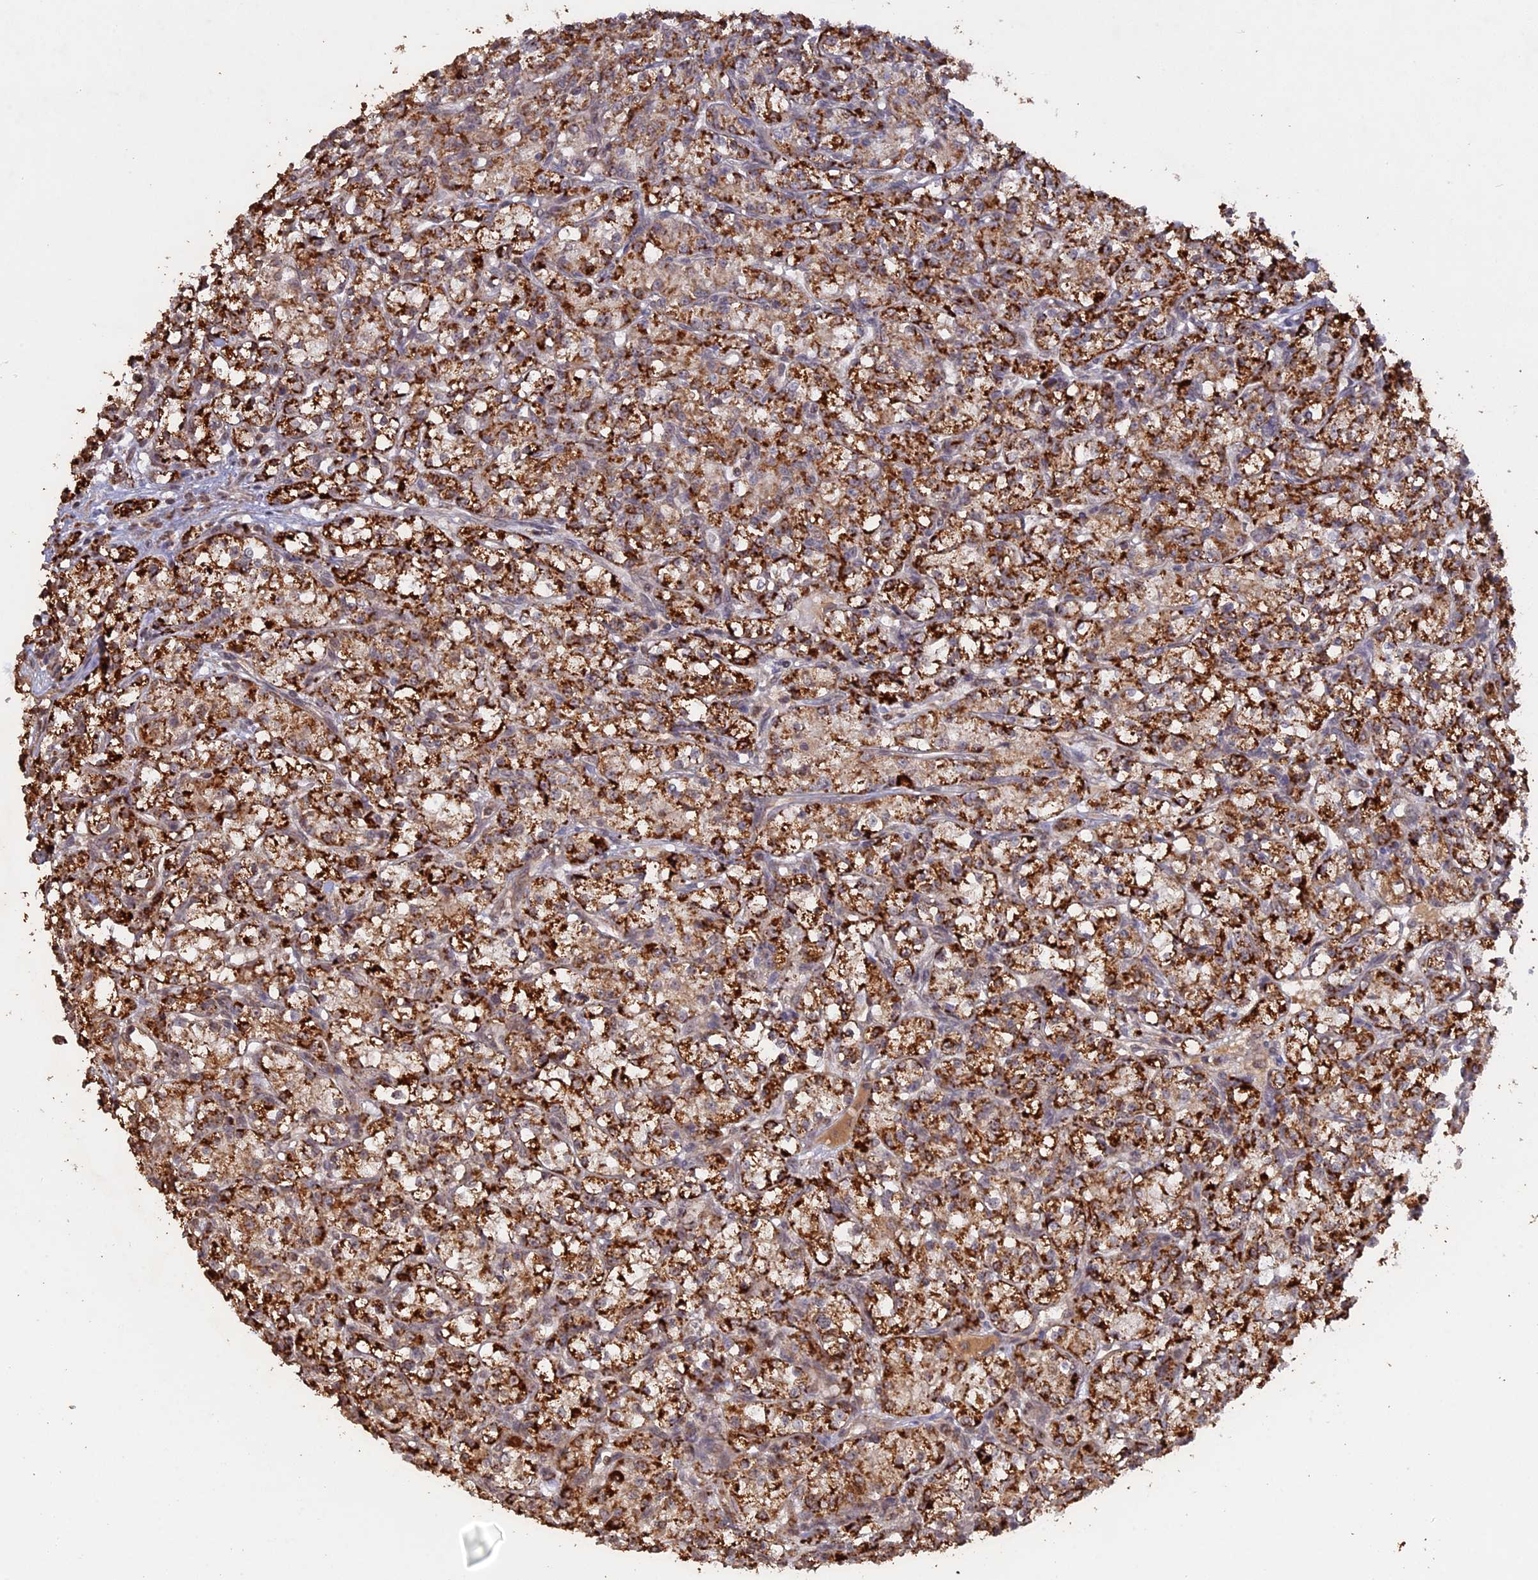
{"staining": {"intensity": "strong", "quantity": ">75%", "location": "cytoplasmic/membranous"}, "tissue": "renal cancer", "cell_type": "Tumor cells", "image_type": "cancer", "snomed": [{"axis": "morphology", "description": "Adenocarcinoma, NOS"}, {"axis": "topography", "description": "Kidney"}], "caption": "Human renal cancer (adenocarcinoma) stained with a protein marker reveals strong staining in tumor cells.", "gene": "FAM210B", "patient": {"sex": "female", "age": 59}}